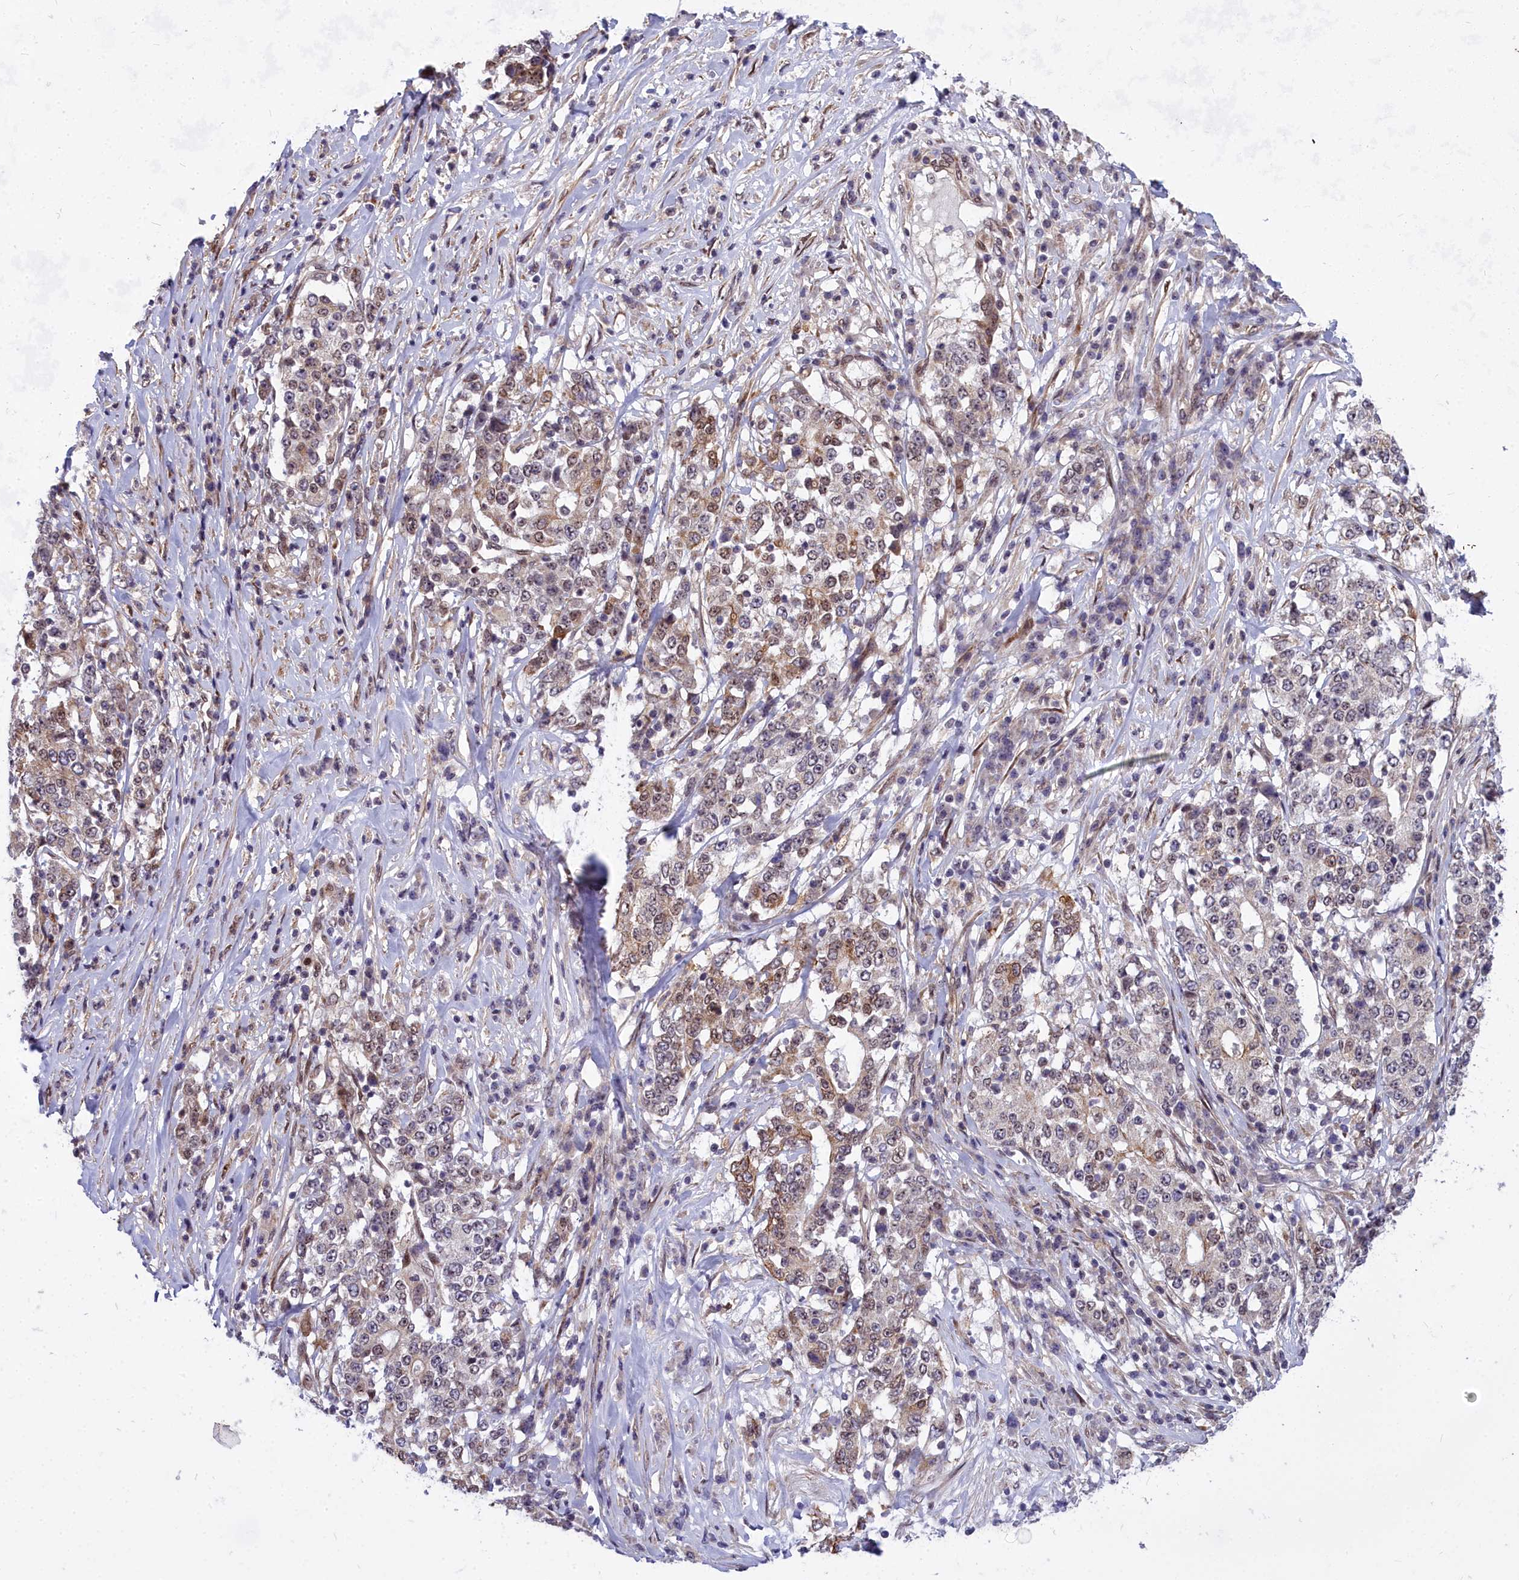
{"staining": {"intensity": "weak", "quantity": "<25%", "location": "nuclear"}, "tissue": "stomach cancer", "cell_type": "Tumor cells", "image_type": "cancer", "snomed": [{"axis": "morphology", "description": "Adenocarcinoma, NOS"}, {"axis": "topography", "description": "Stomach"}], "caption": "Tumor cells are negative for brown protein staining in adenocarcinoma (stomach). (Brightfield microscopy of DAB IHC at high magnification).", "gene": "ABCB8", "patient": {"sex": "male", "age": 59}}